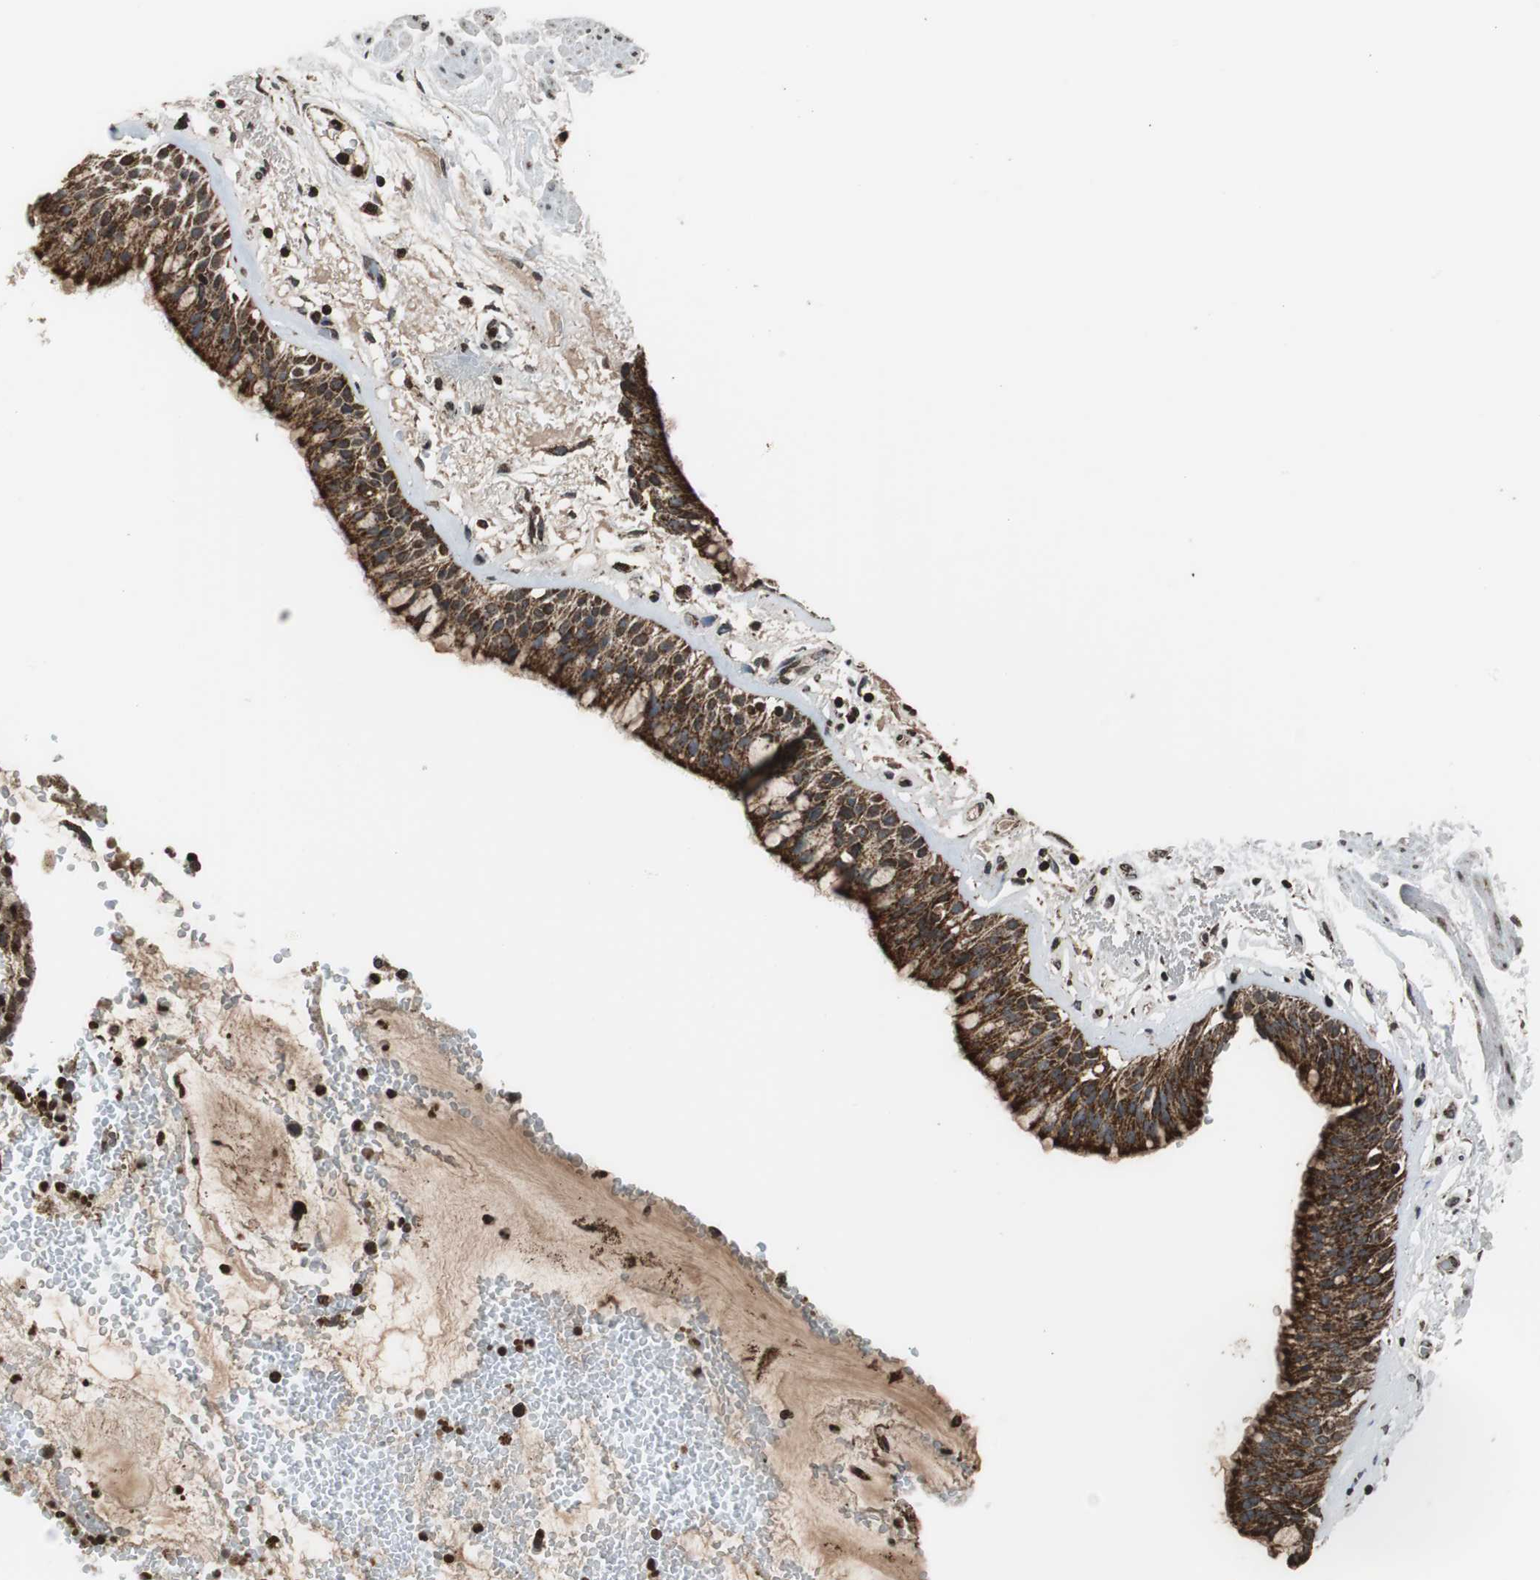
{"staining": {"intensity": "strong", "quantity": ">75%", "location": "cytoplasmic/membranous"}, "tissue": "bronchus", "cell_type": "Respiratory epithelial cells", "image_type": "normal", "snomed": [{"axis": "morphology", "description": "Normal tissue, NOS"}, {"axis": "topography", "description": "Bronchus"}], "caption": "Bronchus was stained to show a protein in brown. There is high levels of strong cytoplasmic/membranous expression in approximately >75% of respiratory epithelial cells. (DAB IHC, brown staining for protein, blue staining for nuclei).", "gene": "HSPA9", "patient": {"sex": "male", "age": 66}}